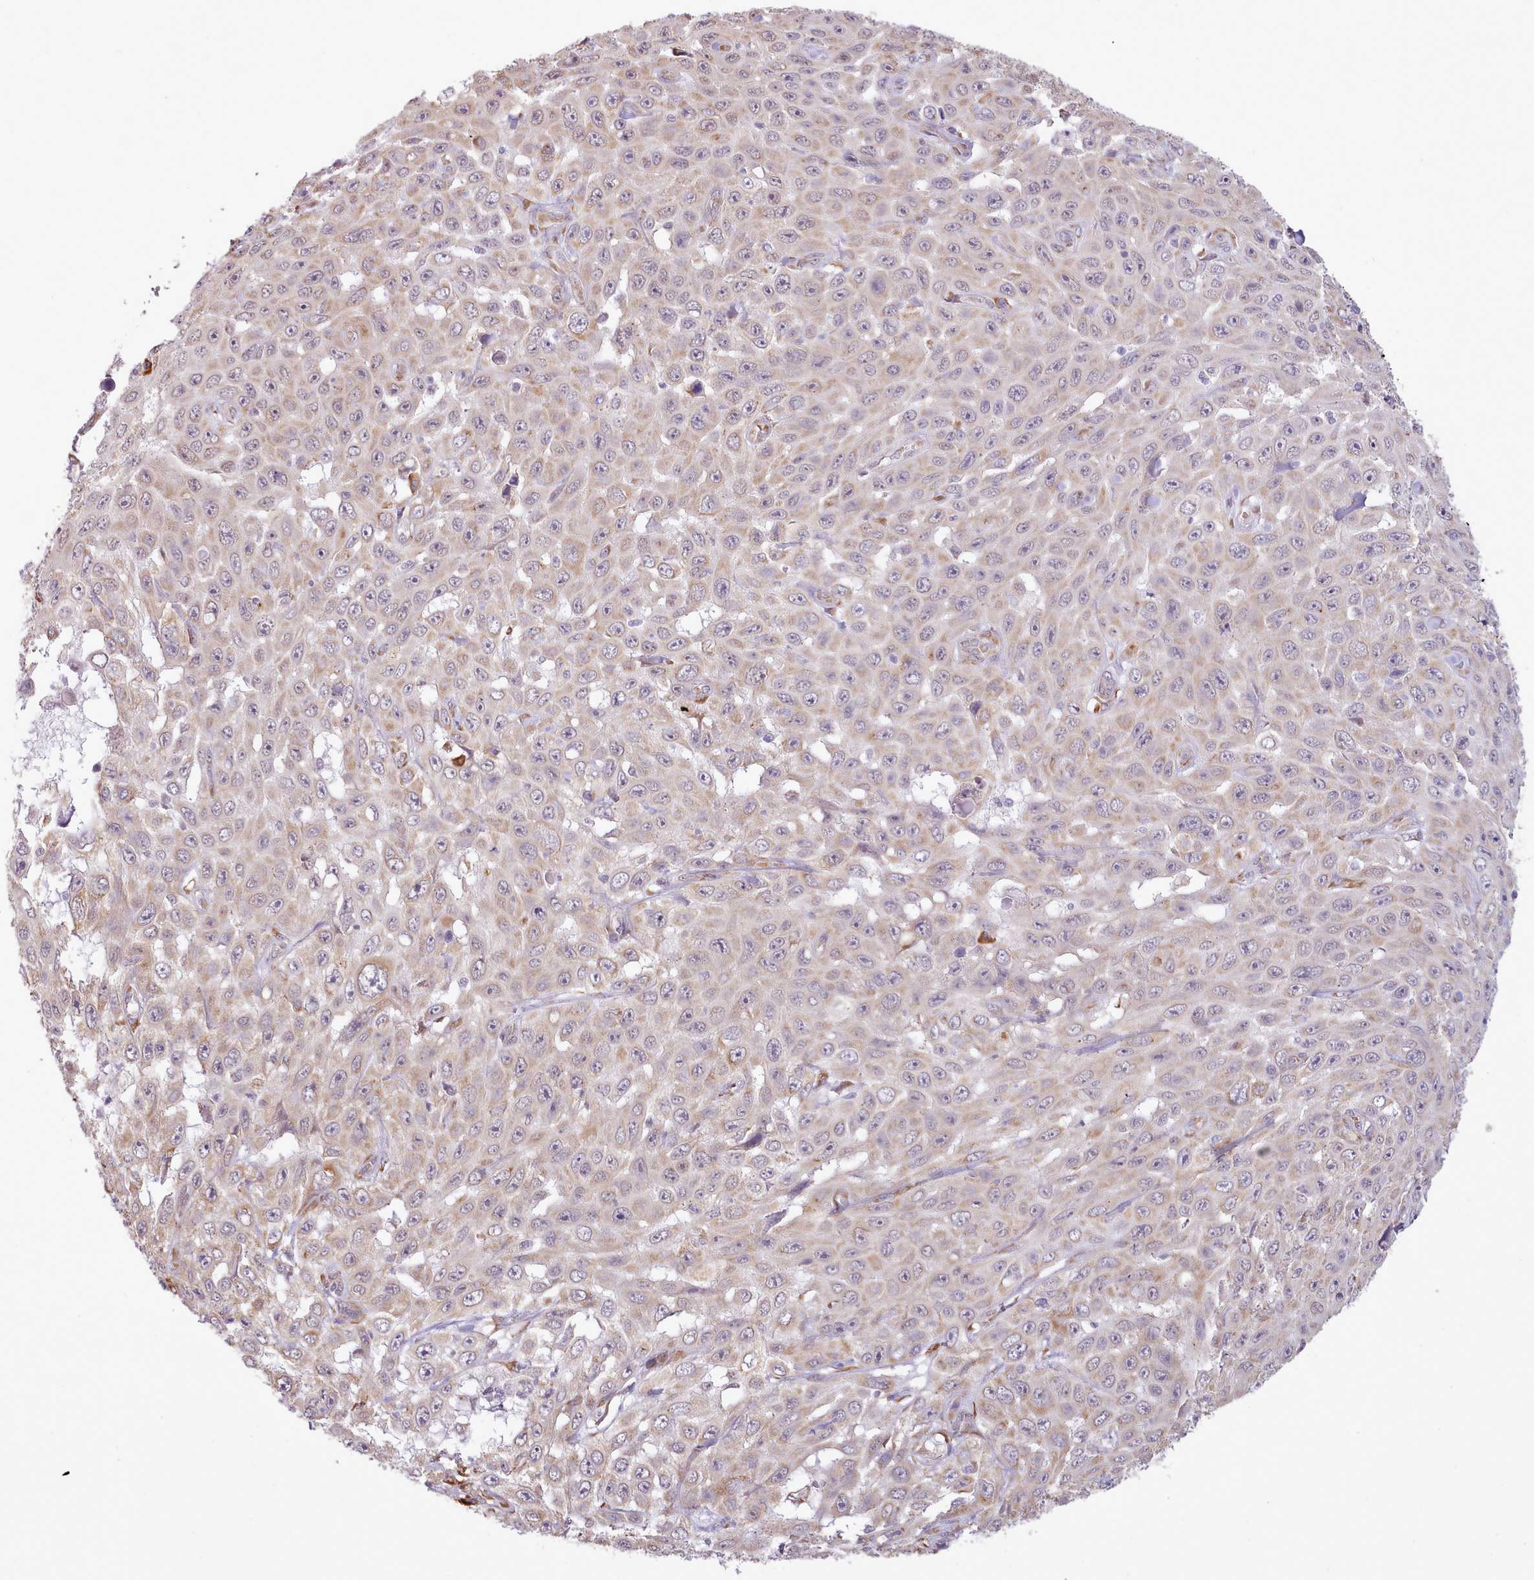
{"staining": {"intensity": "weak", "quantity": "25%-75%", "location": "cytoplasmic/membranous"}, "tissue": "skin cancer", "cell_type": "Tumor cells", "image_type": "cancer", "snomed": [{"axis": "morphology", "description": "Squamous cell carcinoma, NOS"}, {"axis": "topography", "description": "Skin"}], "caption": "Protein staining of squamous cell carcinoma (skin) tissue reveals weak cytoplasmic/membranous positivity in approximately 25%-75% of tumor cells. (brown staining indicates protein expression, while blue staining denotes nuclei).", "gene": "SEC61B", "patient": {"sex": "male", "age": 82}}